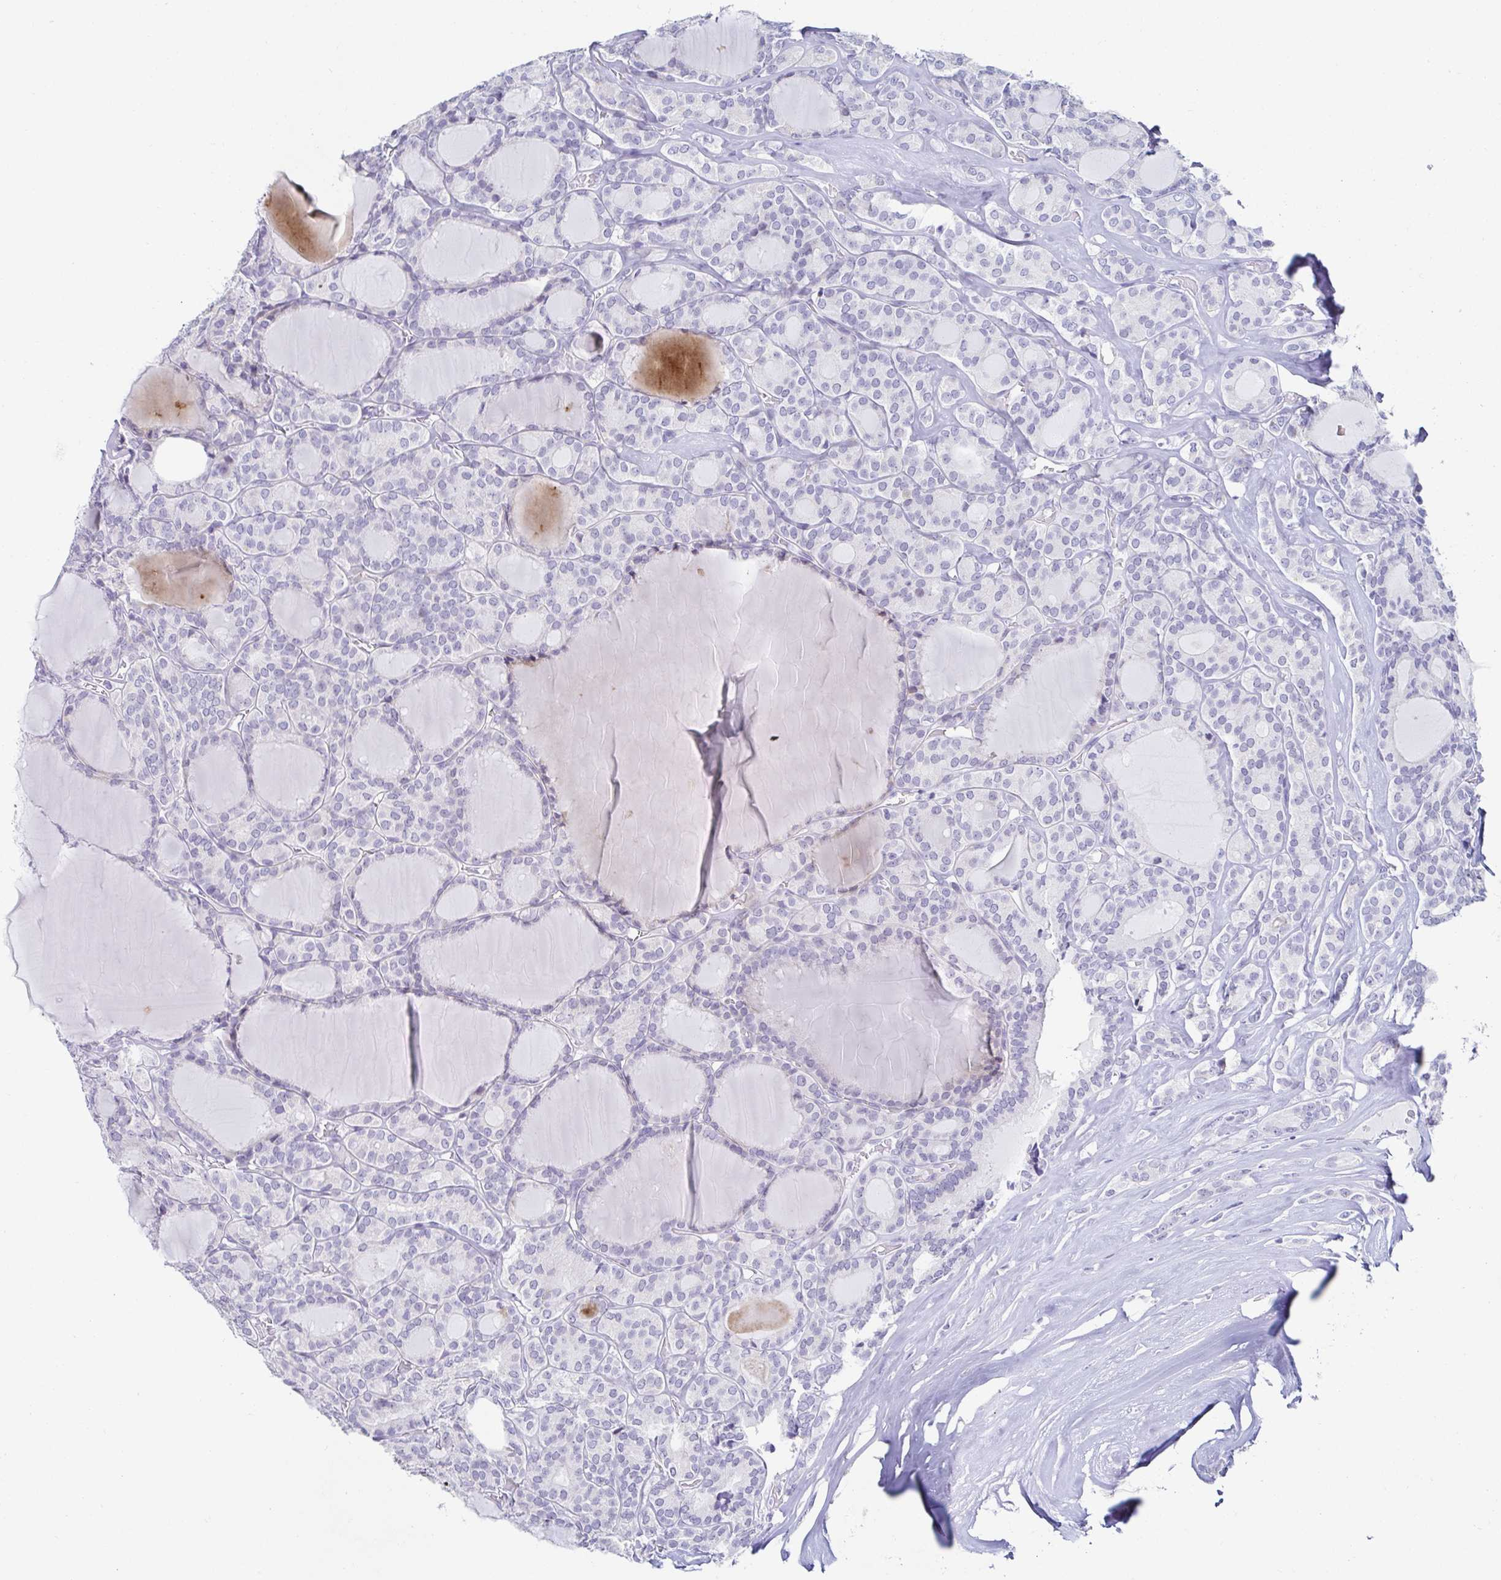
{"staining": {"intensity": "negative", "quantity": "none", "location": "none"}, "tissue": "thyroid cancer", "cell_type": "Tumor cells", "image_type": "cancer", "snomed": [{"axis": "morphology", "description": "Follicular adenoma carcinoma, NOS"}, {"axis": "topography", "description": "Thyroid gland"}], "caption": "Immunohistochemistry (IHC) of thyroid cancer demonstrates no expression in tumor cells. The staining is performed using DAB (3,3'-diaminobenzidine) brown chromogen with nuclei counter-stained in using hematoxylin.", "gene": "OR10K1", "patient": {"sex": "male", "age": 74}}